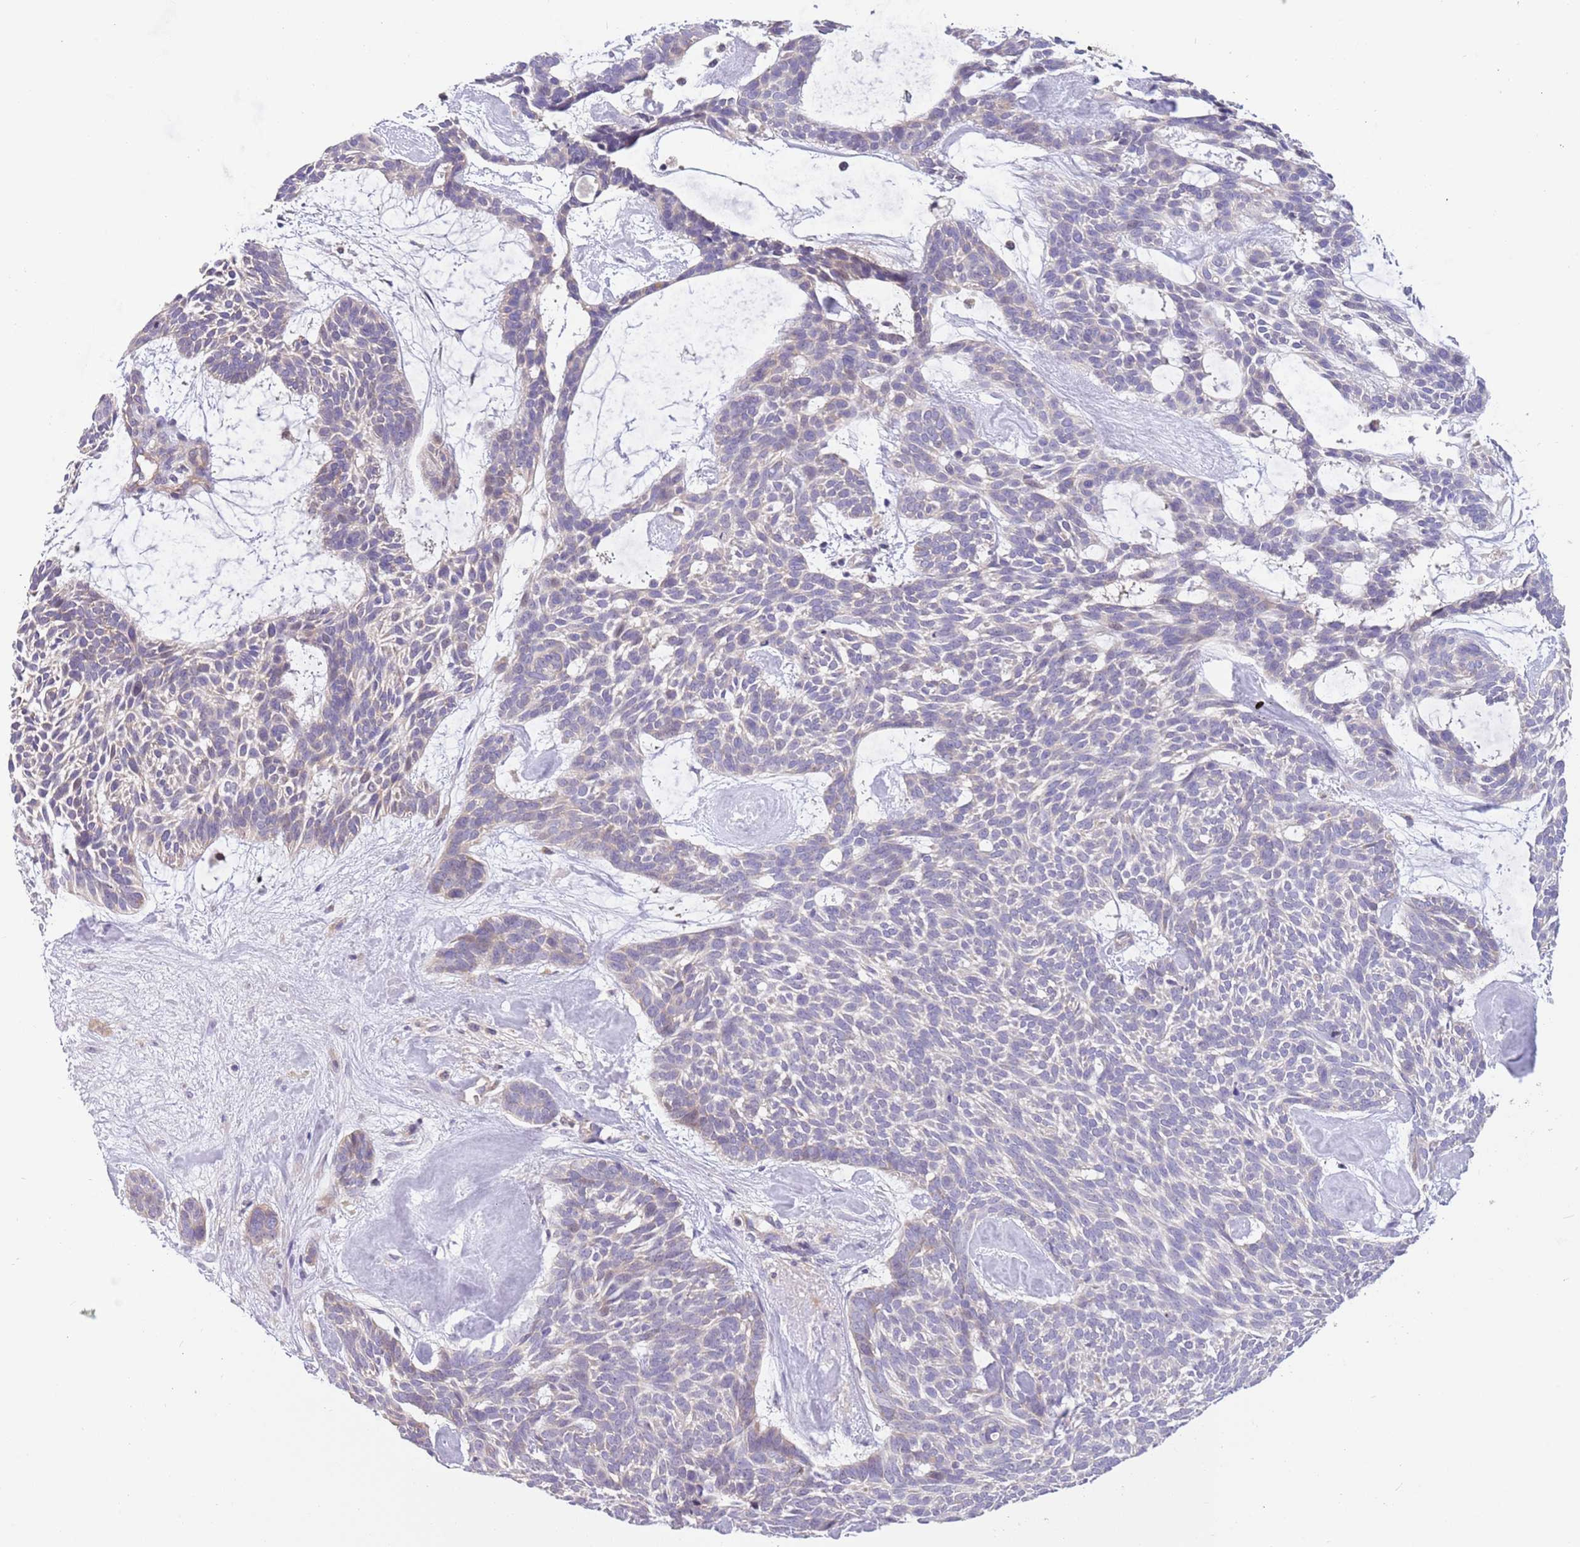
{"staining": {"intensity": "negative", "quantity": "none", "location": "none"}, "tissue": "skin cancer", "cell_type": "Tumor cells", "image_type": "cancer", "snomed": [{"axis": "morphology", "description": "Basal cell carcinoma"}, {"axis": "topography", "description": "Skin"}], "caption": "Tumor cells are negative for brown protein staining in skin basal cell carcinoma. (Brightfield microscopy of DAB IHC at high magnification).", "gene": "CABYR", "patient": {"sex": "male", "age": 61}}